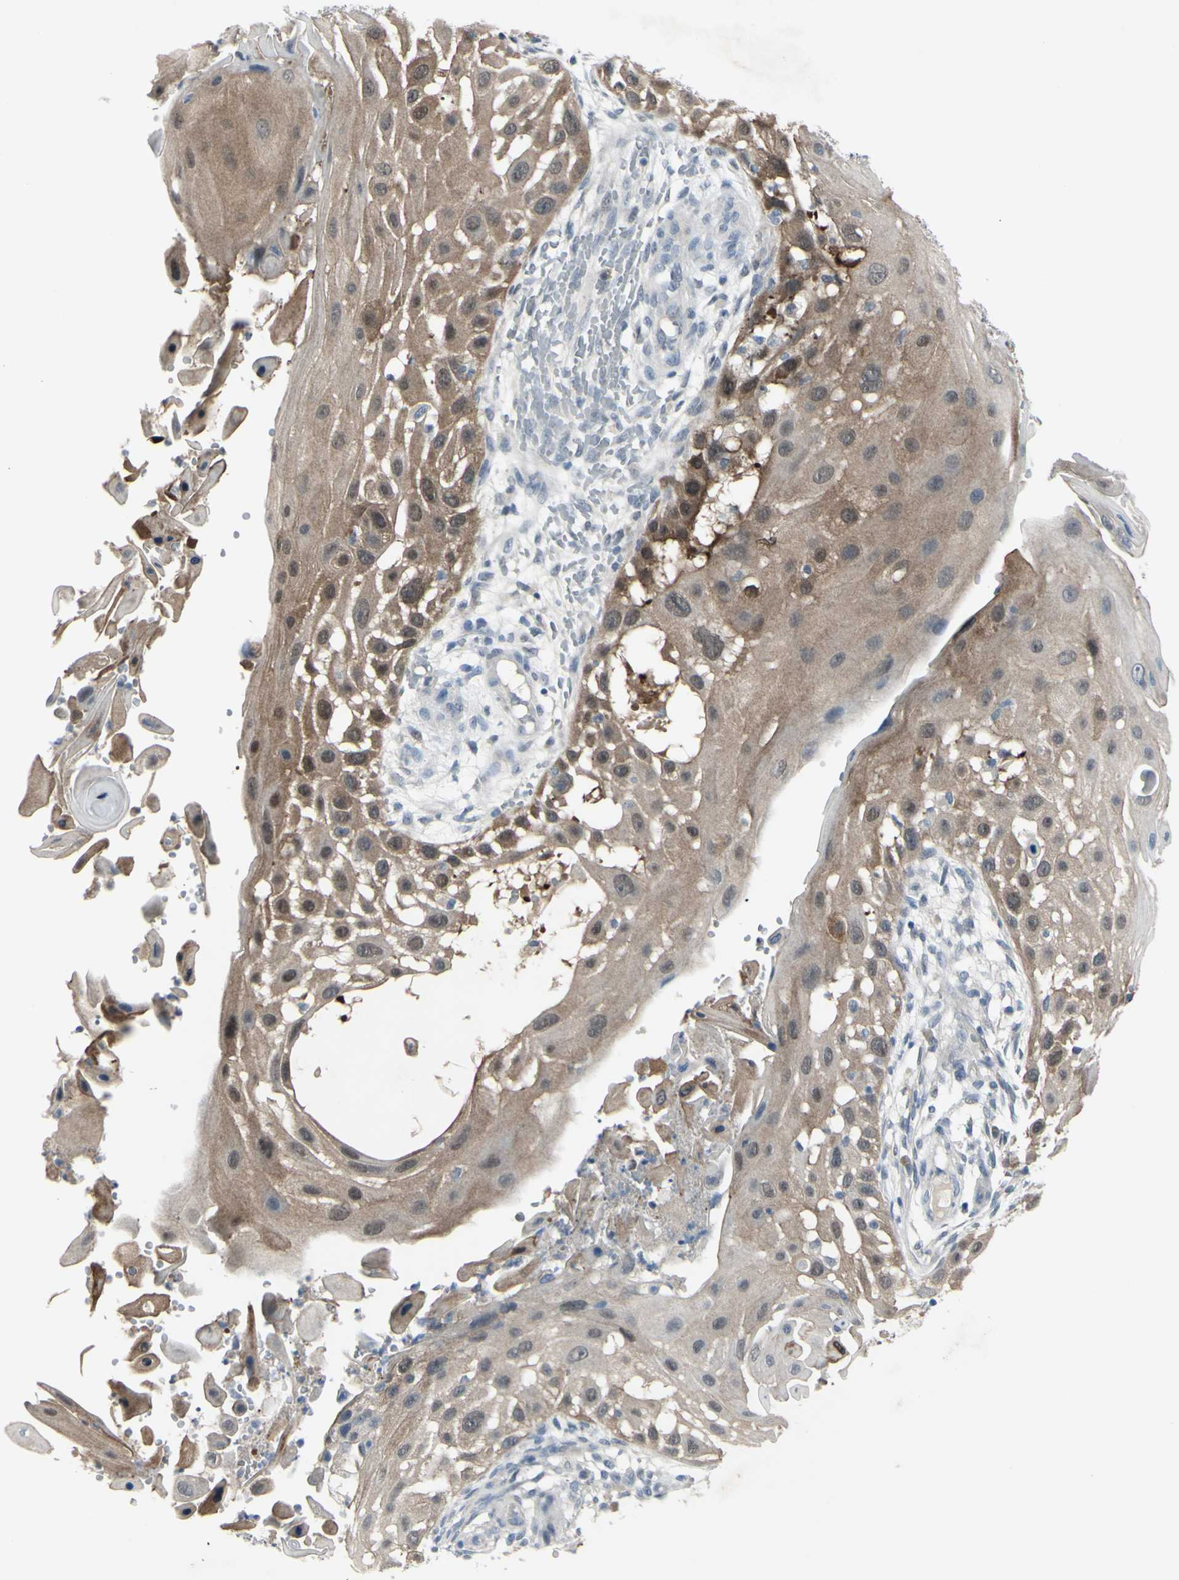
{"staining": {"intensity": "moderate", "quantity": "25%-75%", "location": "cytoplasmic/membranous"}, "tissue": "skin cancer", "cell_type": "Tumor cells", "image_type": "cancer", "snomed": [{"axis": "morphology", "description": "Squamous cell carcinoma, NOS"}, {"axis": "topography", "description": "Skin"}], "caption": "Skin cancer (squamous cell carcinoma) stained with DAB (3,3'-diaminobenzidine) immunohistochemistry (IHC) shows medium levels of moderate cytoplasmic/membranous expression in about 25%-75% of tumor cells. Immunohistochemistry (ihc) stains the protein in brown and the nuclei are stained blue.", "gene": "ETNK1", "patient": {"sex": "female", "age": 44}}